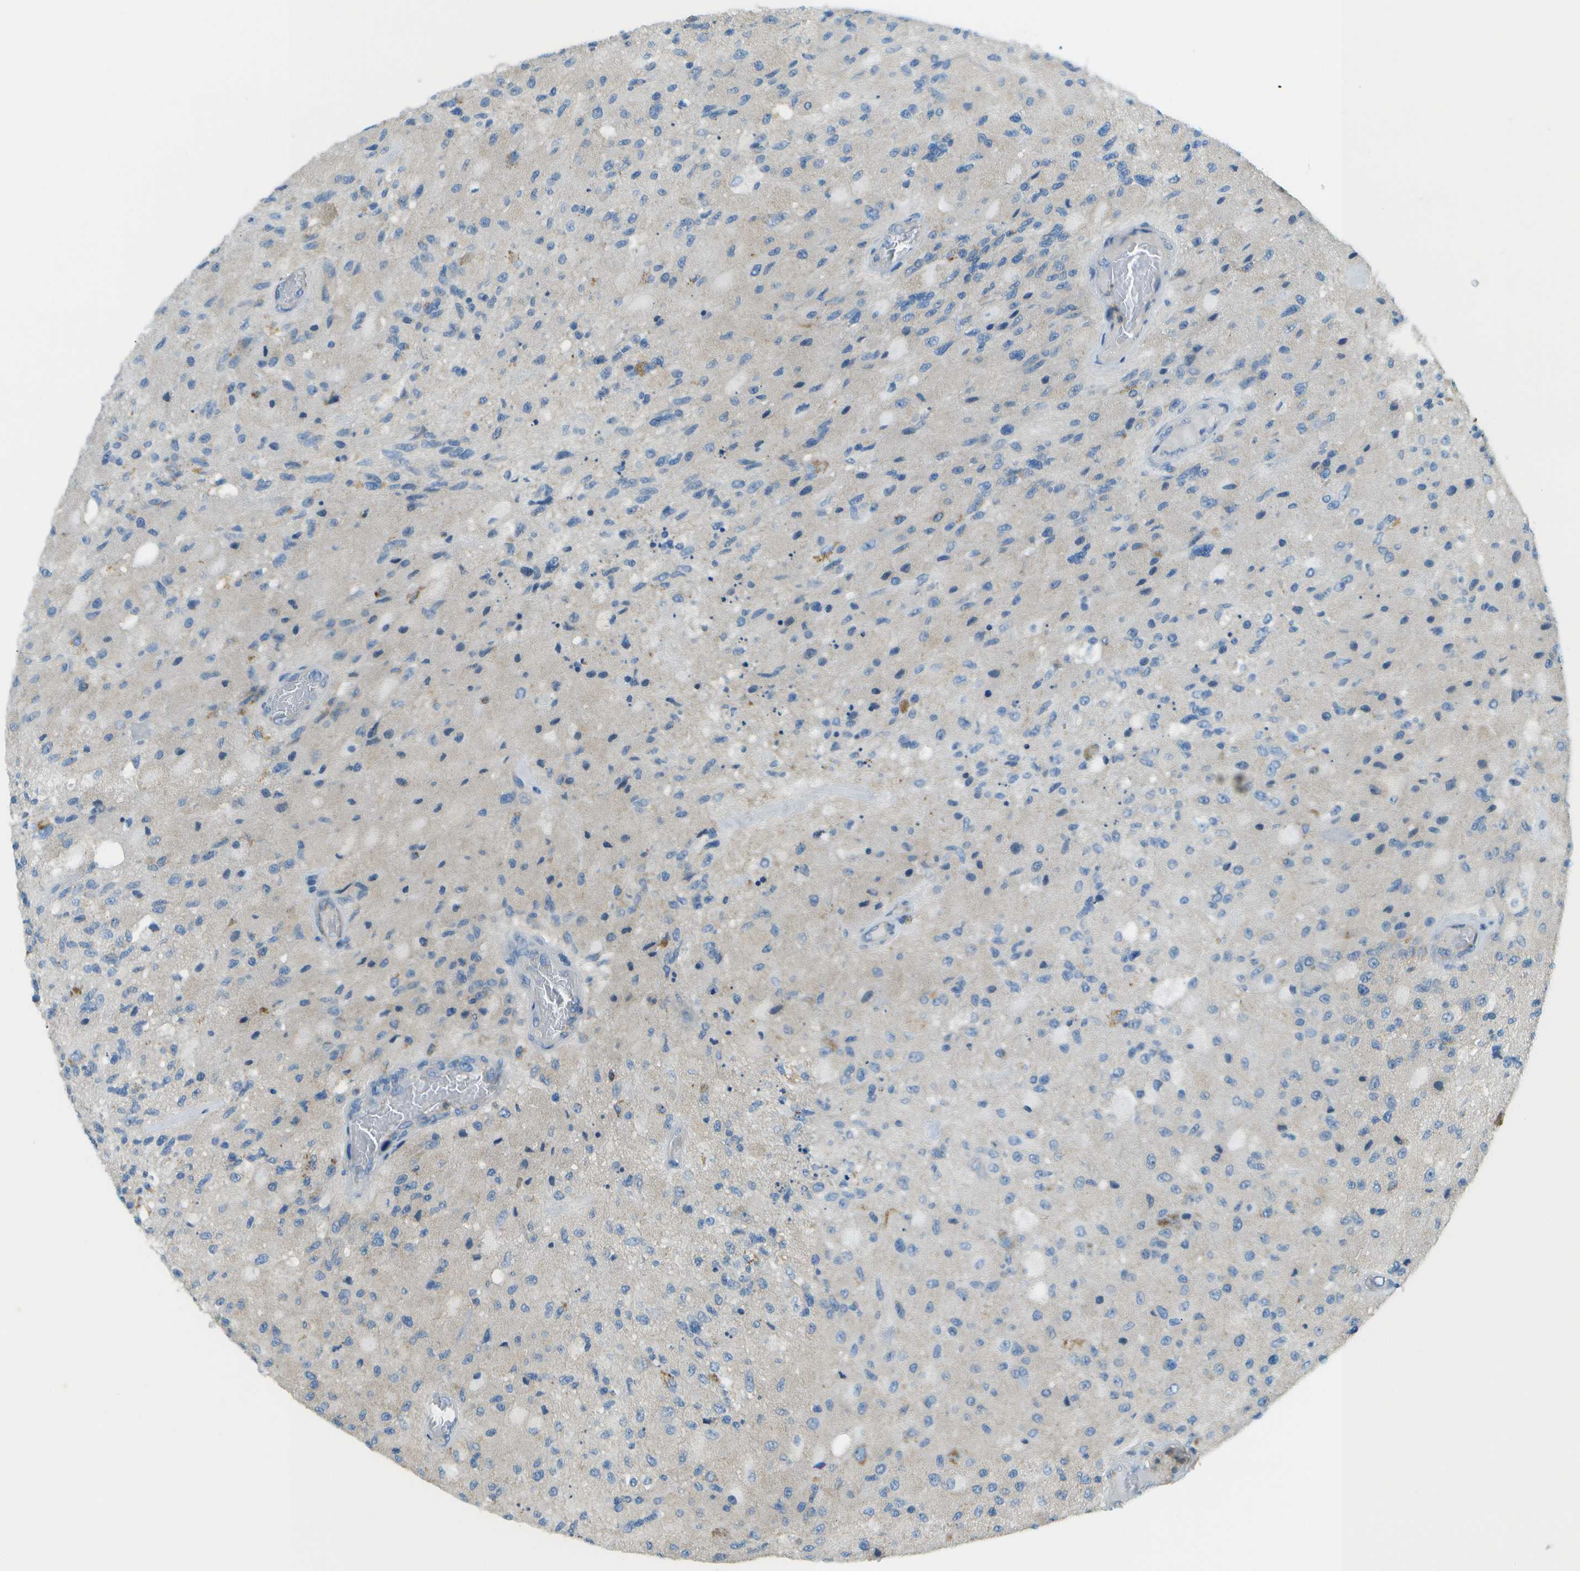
{"staining": {"intensity": "negative", "quantity": "none", "location": "none"}, "tissue": "glioma", "cell_type": "Tumor cells", "image_type": "cancer", "snomed": [{"axis": "morphology", "description": "Normal tissue, NOS"}, {"axis": "morphology", "description": "Glioma, malignant, High grade"}, {"axis": "topography", "description": "Cerebral cortex"}], "caption": "An image of malignant high-grade glioma stained for a protein shows no brown staining in tumor cells. Brightfield microscopy of immunohistochemistry (IHC) stained with DAB (brown) and hematoxylin (blue), captured at high magnification.", "gene": "MYH11", "patient": {"sex": "male", "age": 77}}